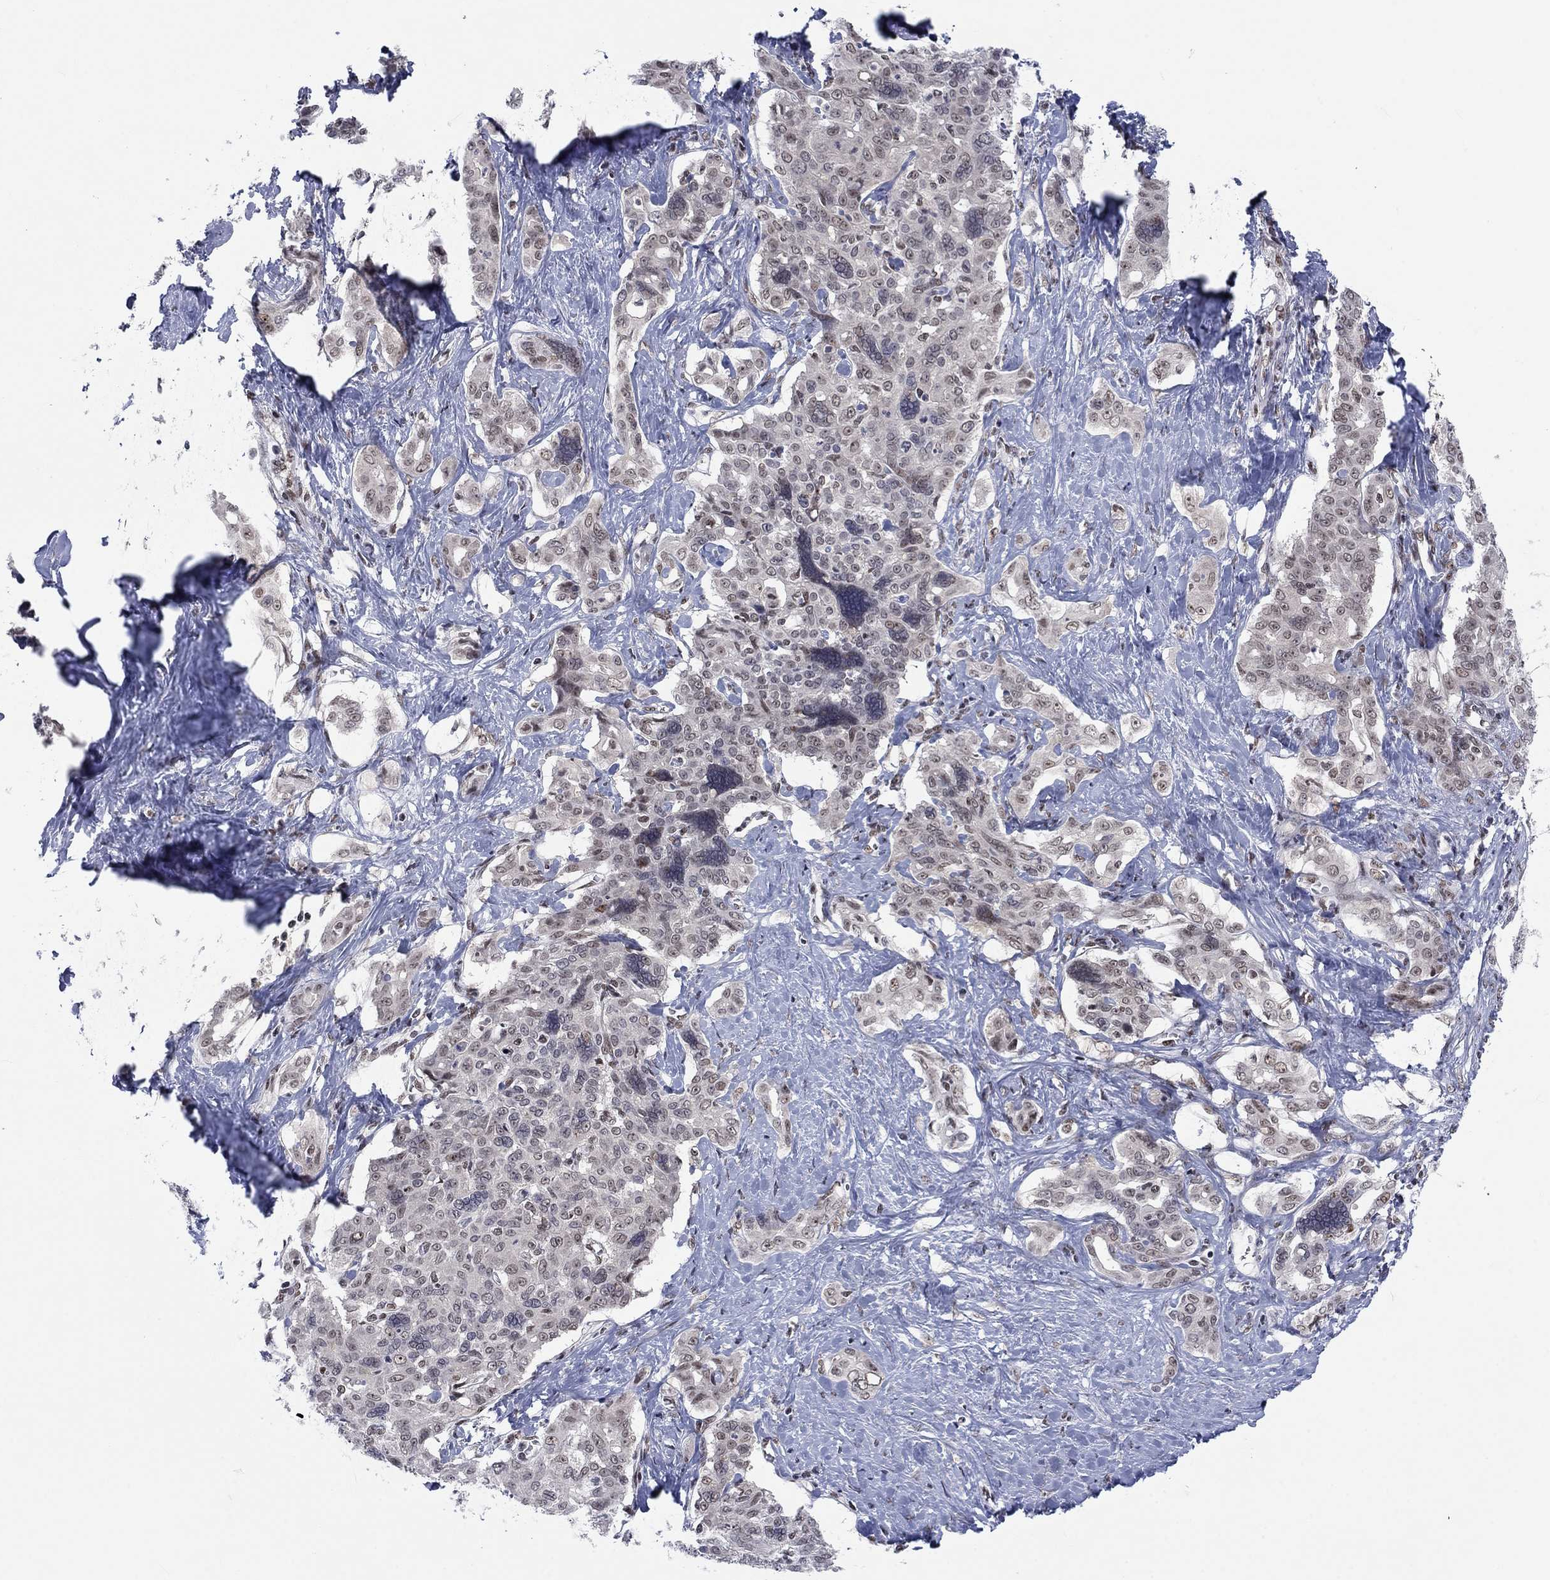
{"staining": {"intensity": "negative", "quantity": "none", "location": "none"}, "tissue": "liver cancer", "cell_type": "Tumor cells", "image_type": "cancer", "snomed": [{"axis": "morphology", "description": "Cholangiocarcinoma"}, {"axis": "topography", "description": "Liver"}], "caption": "Immunohistochemistry (IHC) of human liver cholangiocarcinoma exhibits no expression in tumor cells.", "gene": "FYTTD1", "patient": {"sex": "female", "age": 47}}